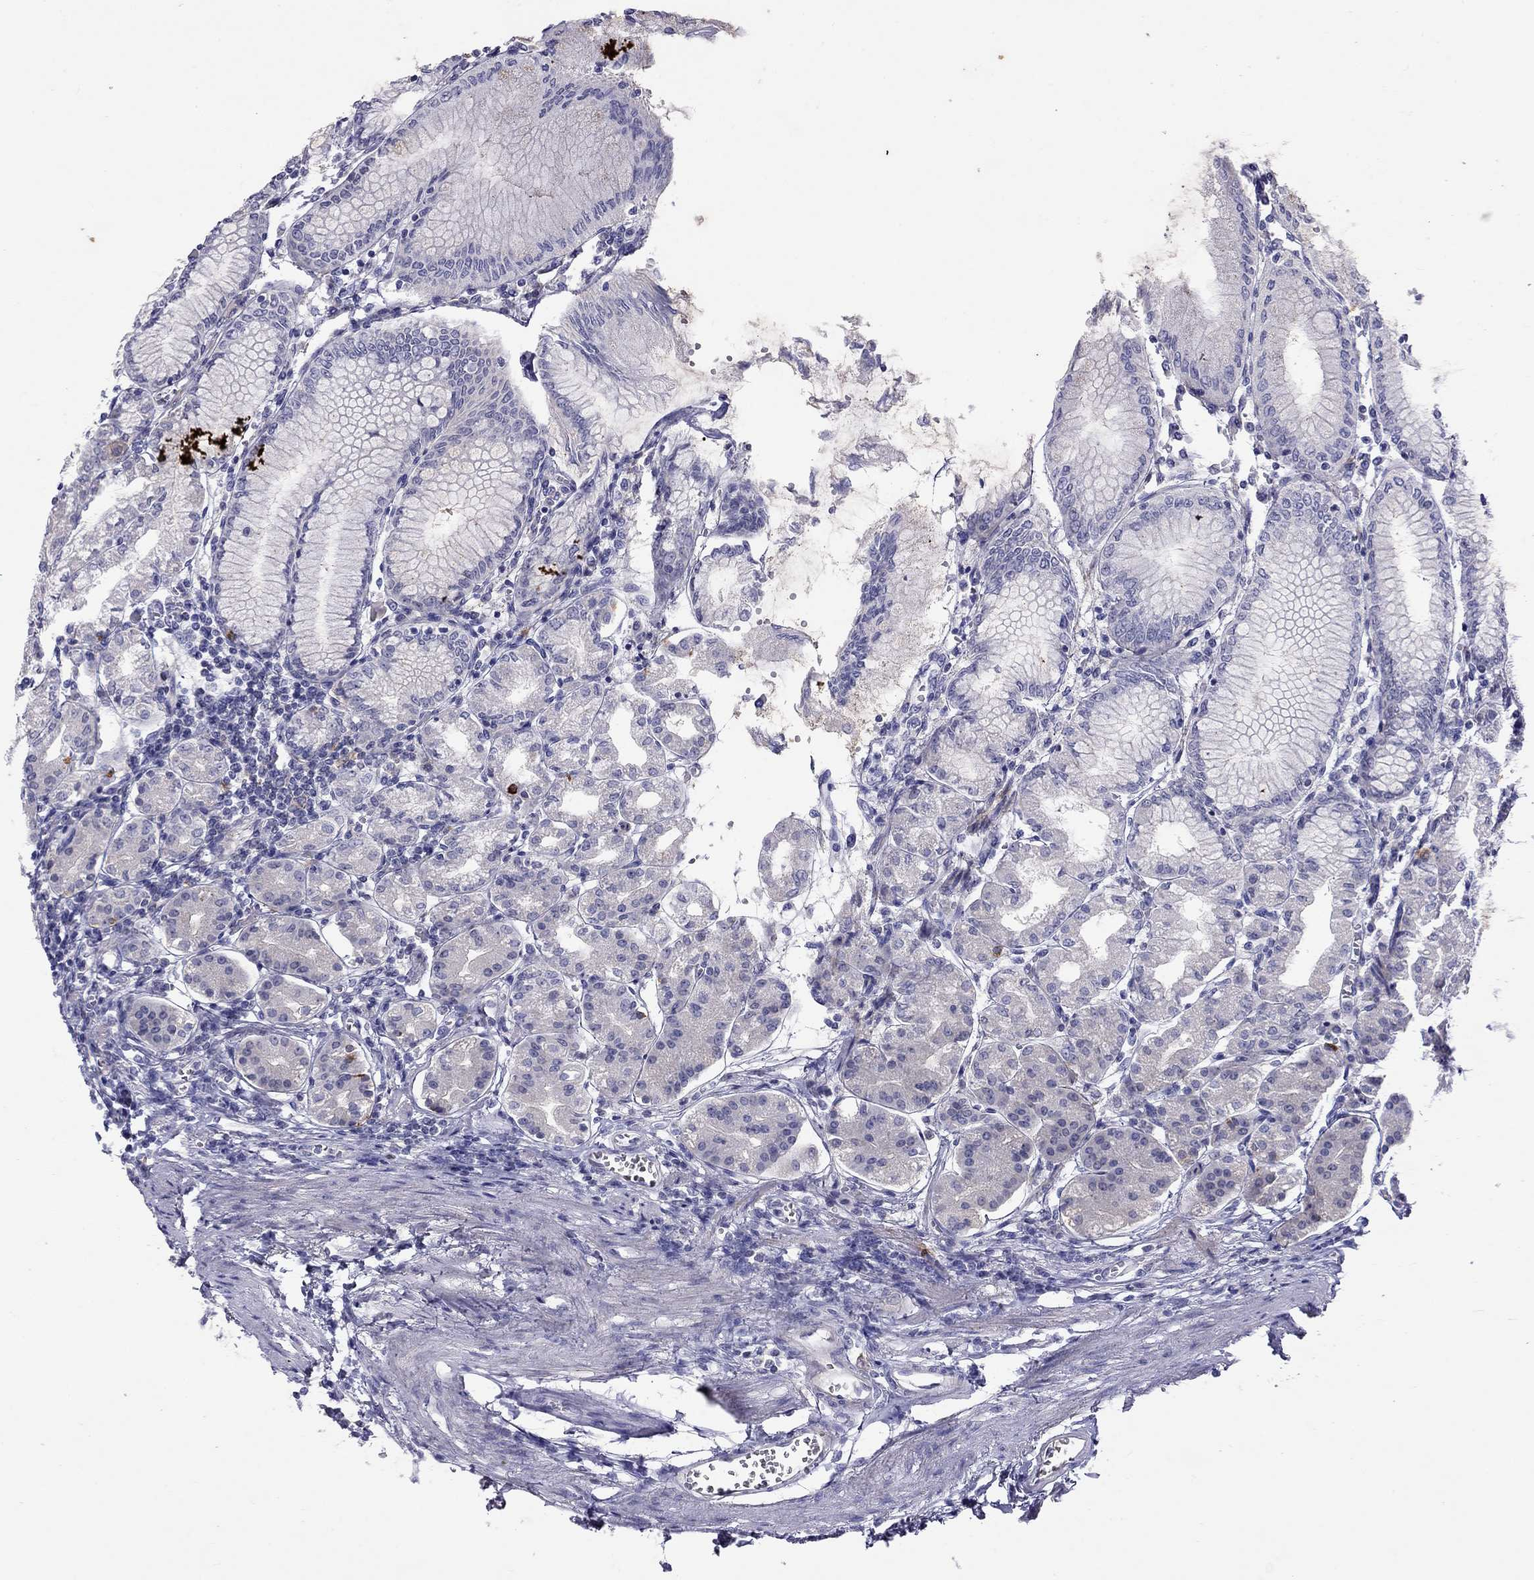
{"staining": {"intensity": "negative", "quantity": "none", "location": "none"}, "tissue": "stomach", "cell_type": "Glandular cells", "image_type": "normal", "snomed": [{"axis": "morphology", "description": "Normal tissue, NOS"}, {"axis": "topography", "description": "Skeletal muscle"}, {"axis": "topography", "description": "Stomach"}], "caption": "An immunohistochemistry micrograph of benign stomach is shown. There is no staining in glandular cells of stomach. Nuclei are stained in blue.", "gene": "CPNE4", "patient": {"sex": "female", "age": 57}}